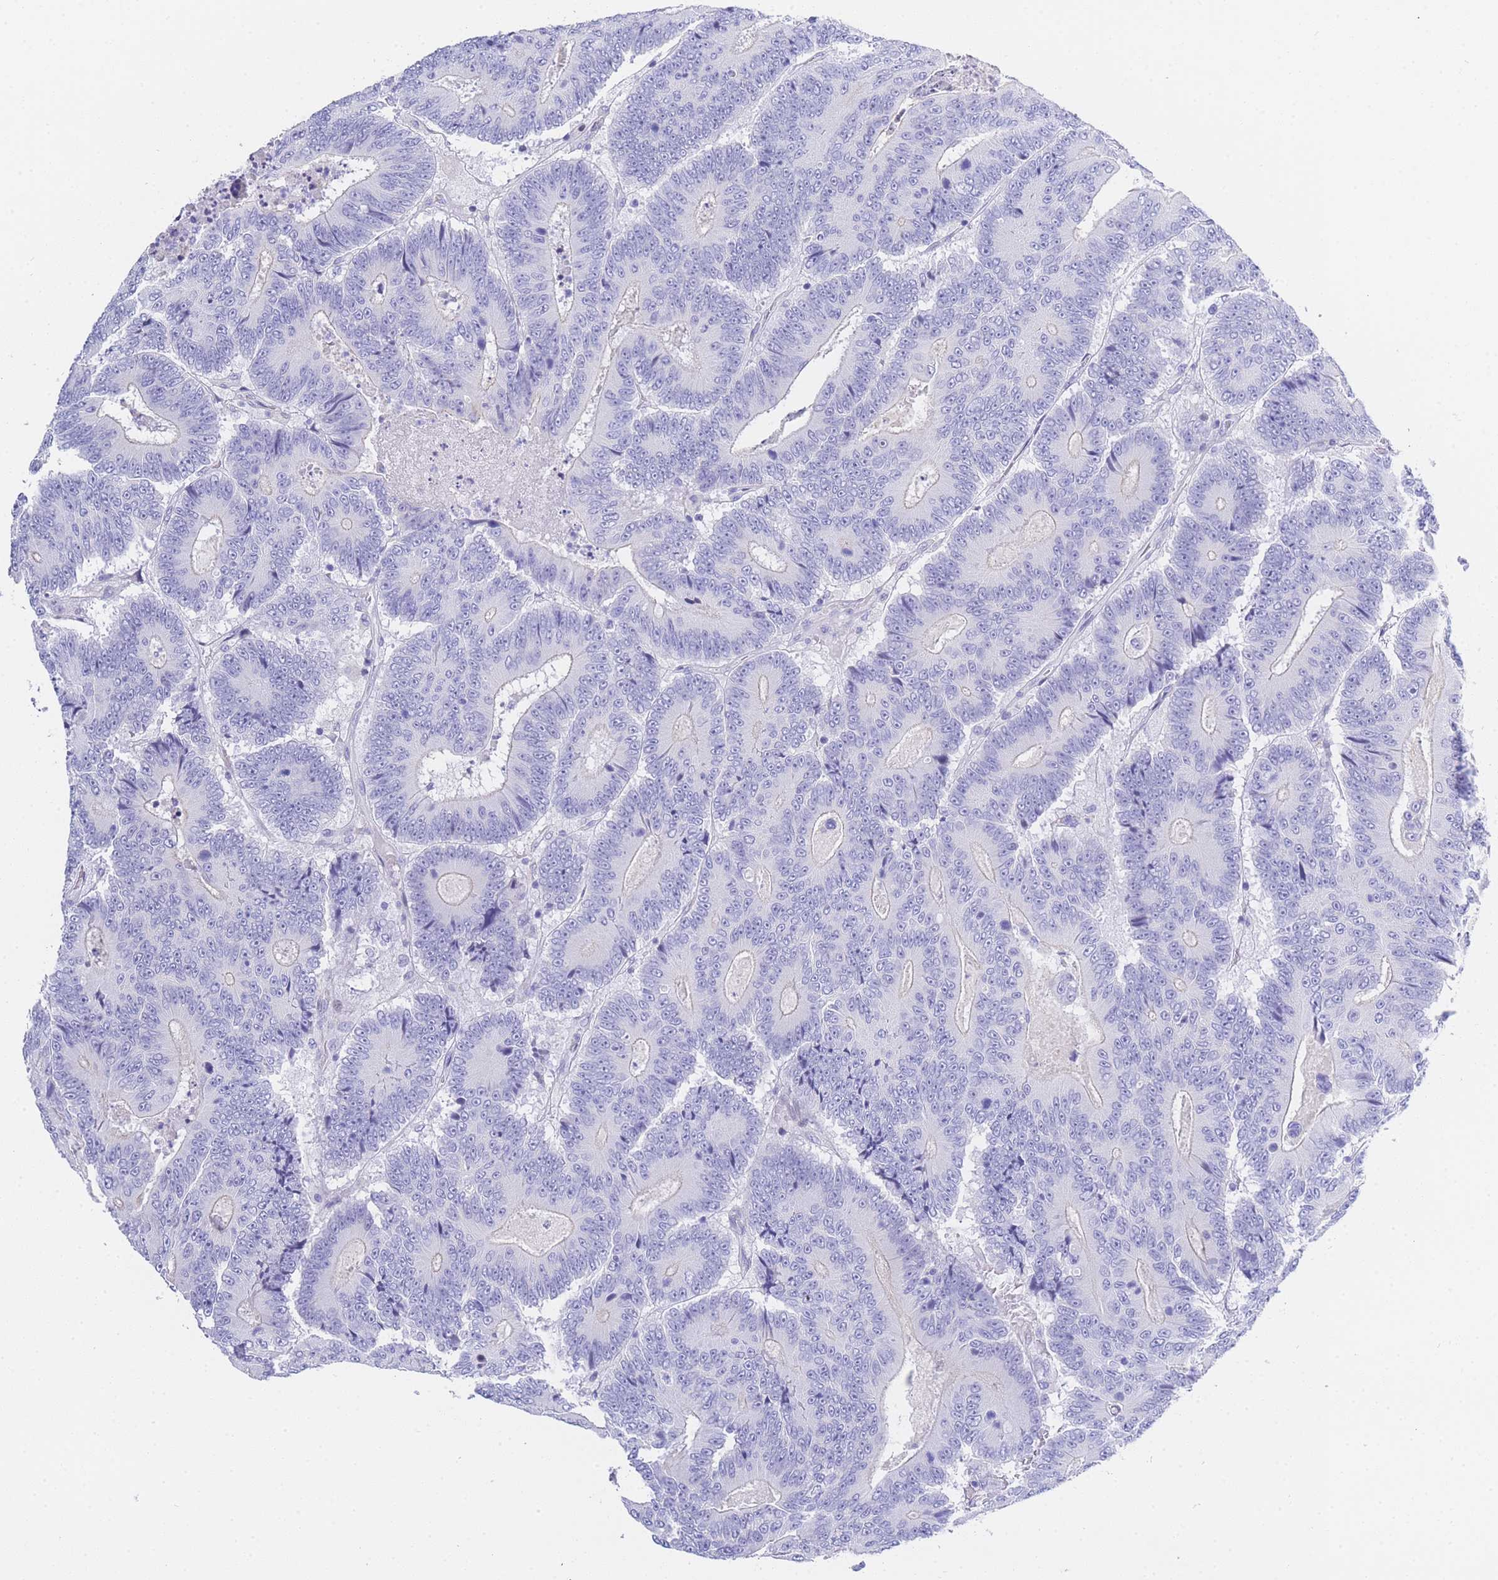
{"staining": {"intensity": "negative", "quantity": "none", "location": "none"}, "tissue": "colorectal cancer", "cell_type": "Tumor cells", "image_type": "cancer", "snomed": [{"axis": "morphology", "description": "Adenocarcinoma, NOS"}, {"axis": "topography", "description": "Colon"}], "caption": "Immunohistochemistry (IHC) histopathology image of neoplastic tissue: human colorectal adenocarcinoma stained with DAB (3,3'-diaminobenzidine) displays no significant protein staining in tumor cells.", "gene": "TIFAB", "patient": {"sex": "male", "age": 83}}